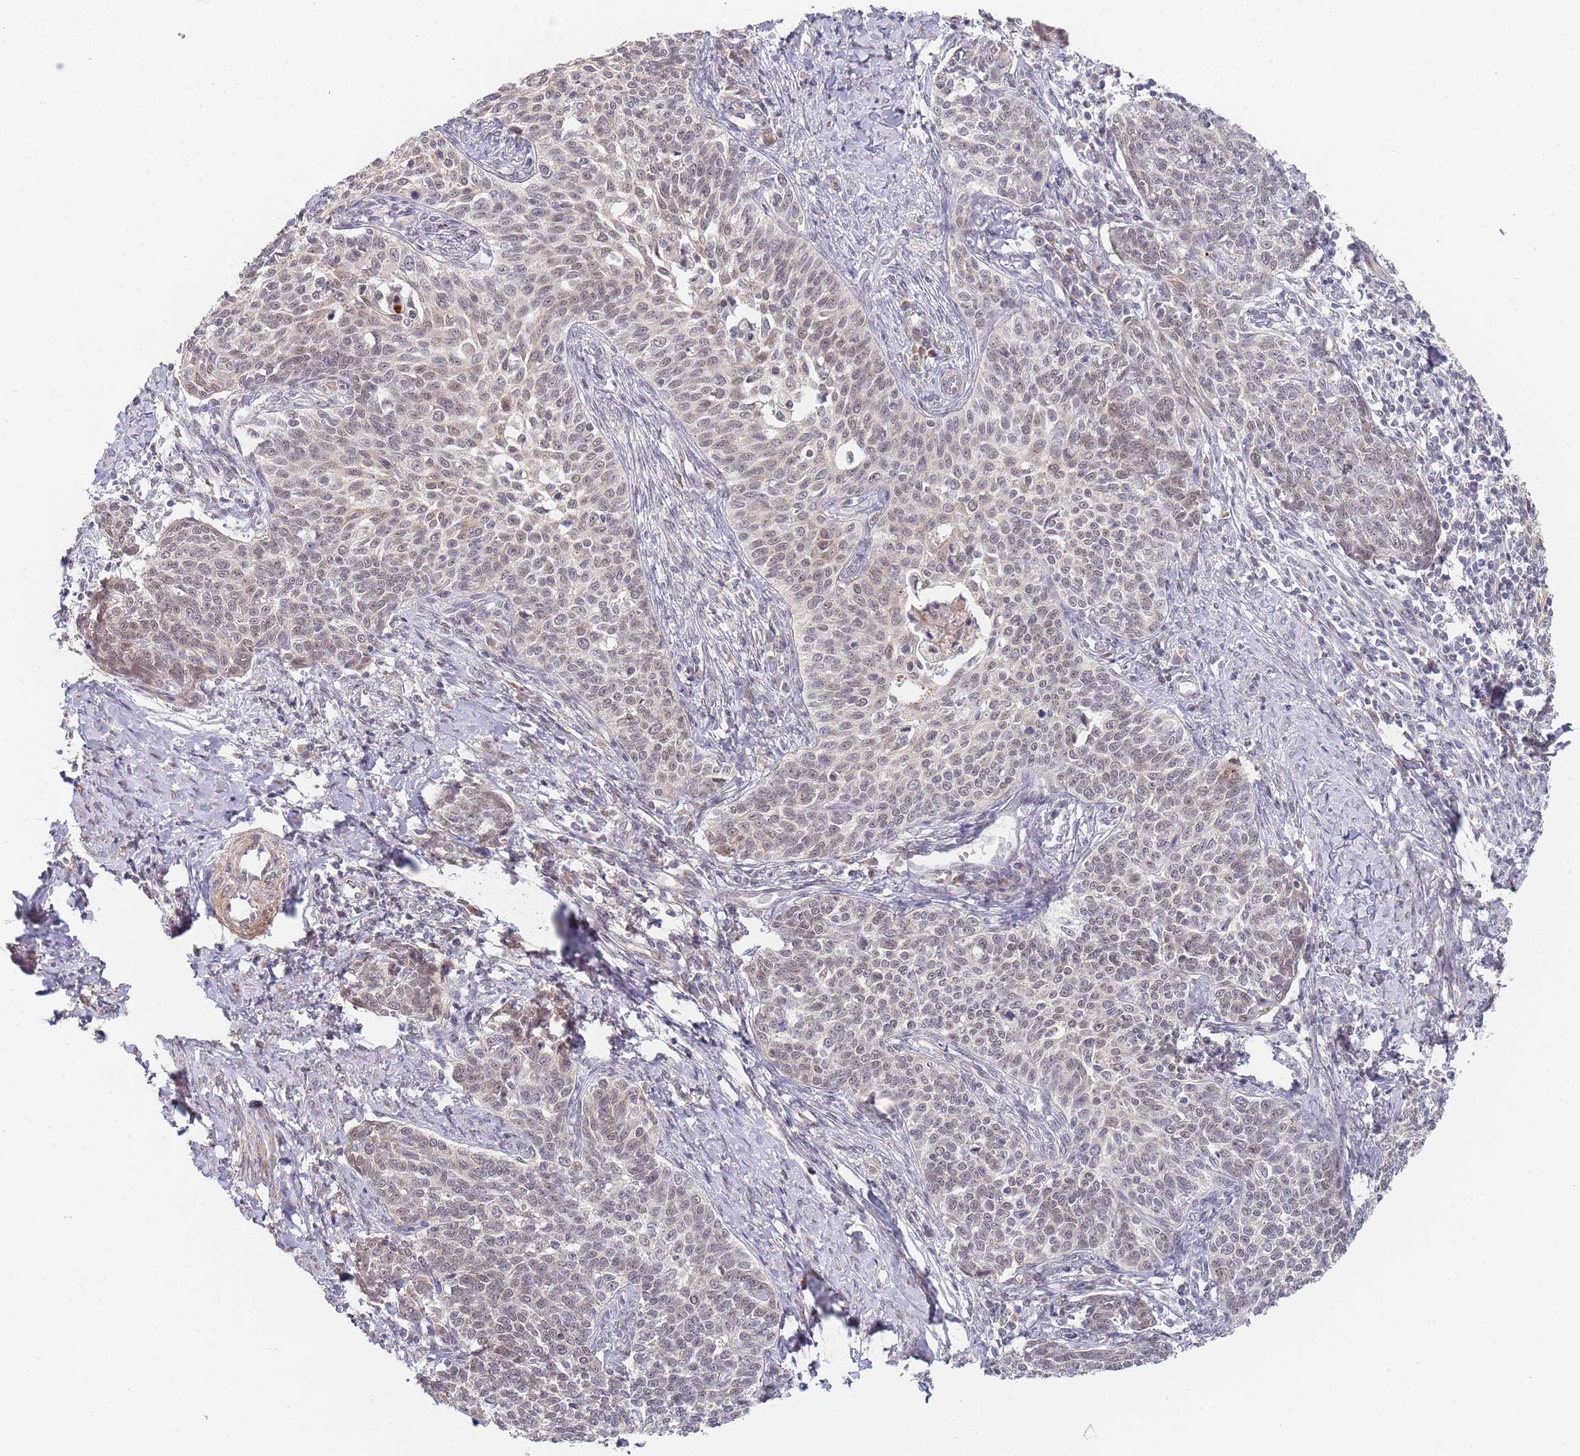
{"staining": {"intensity": "weak", "quantity": "25%-75%", "location": "nuclear"}, "tissue": "cervical cancer", "cell_type": "Tumor cells", "image_type": "cancer", "snomed": [{"axis": "morphology", "description": "Squamous cell carcinoma, NOS"}, {"axis": "topography", "description": "Cervix"}], "caption": "Tumor cells display low levels of weak nuclear positivity in approximately 25%-75% of cells in human cervical cancer. (IHC, brightfield microscopy, high magnification).", "gene": "B4GALT4", "patient": {"sex": "female", "age": 39}}